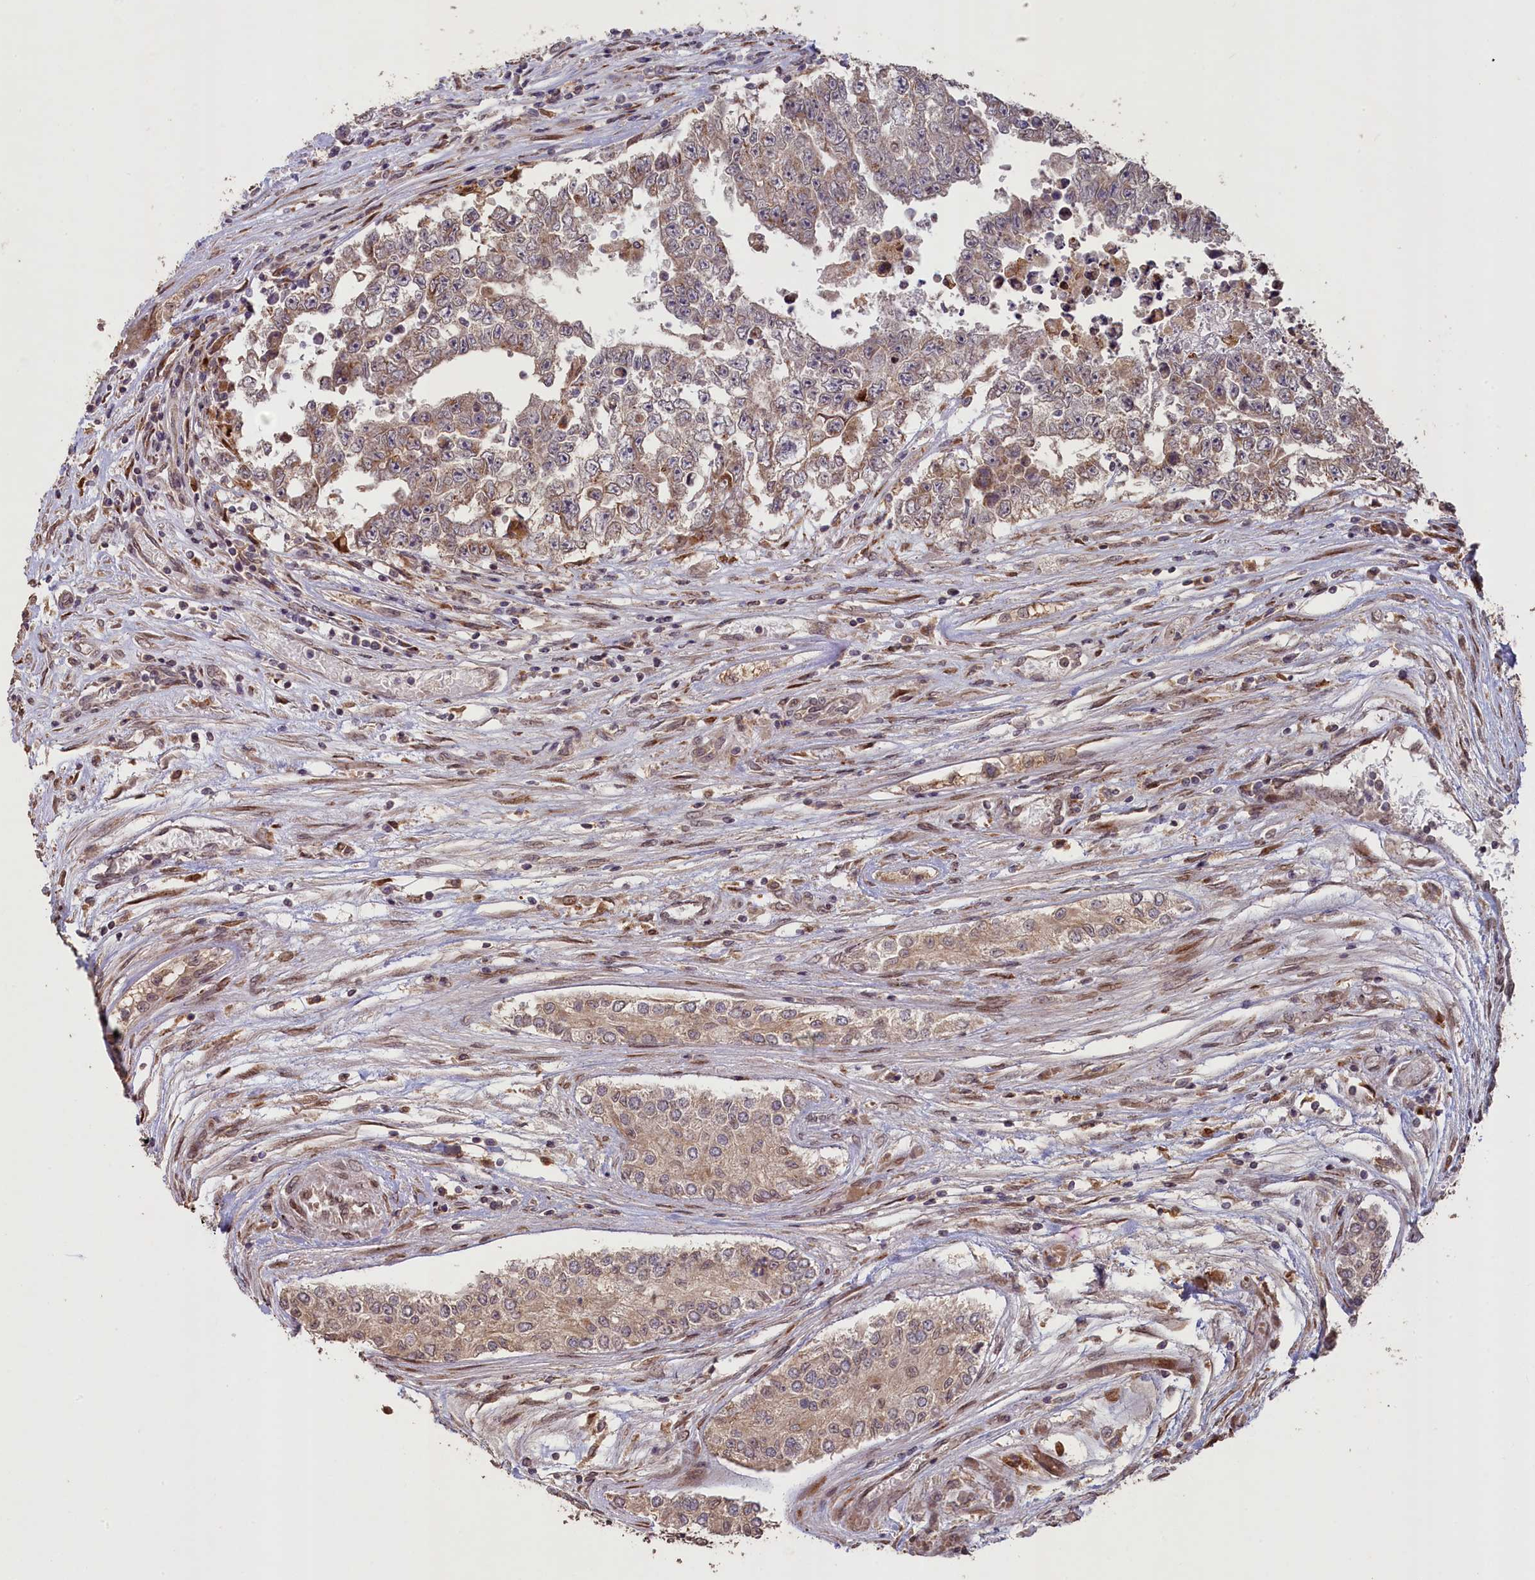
{"staining": {"intensity": "weak", "quantity": "25%-75%", "location": "cytoplasmic/membranous"}, "tissue": "testis cancer", "cell_type": "Tumor cells", "image_type": "cancer", "snomed": [{"axis": "morphology", "description": "Carcinoma, Embryonal, NOS"}, {"axis": "topography", "description": "Testis"}], "caption": "This histopathology image displays immunohistochemistry staining of human embryonal carcinoma (testis), with low weak cytoplasmic/membranous staining in approximately 25%-75% of tumor cells.", "gene": "SLC38A7", "patient": {"sex": "male", "age": 25}}